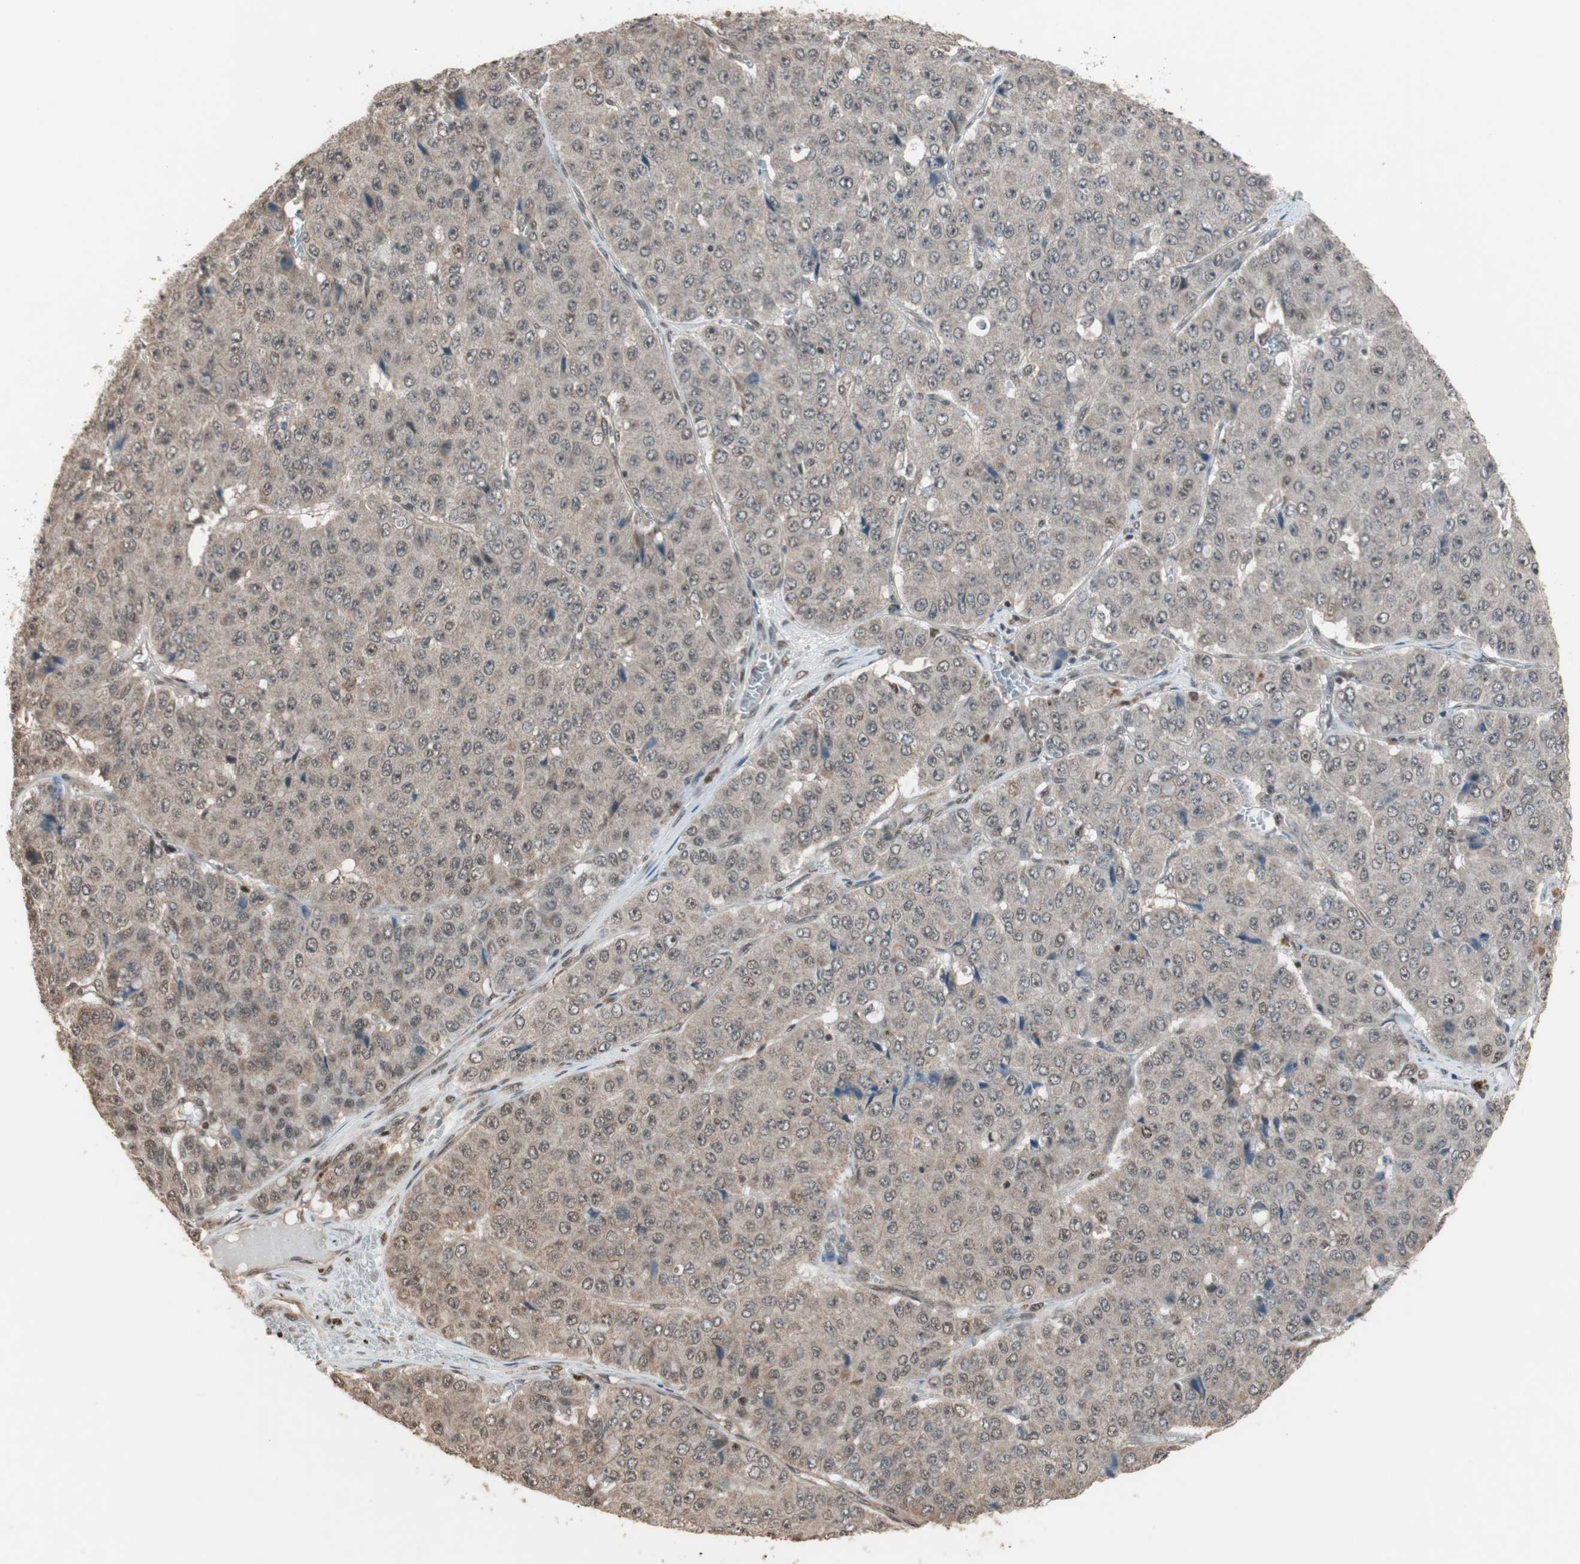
{"staining": {"intensity": "weak", "quantity": "<25%", "location": "cytoplasmic/membranous"}, "tissue": "pancreatic cancer", "cell_type": "Tumor cells", "image_type": "cancer", "snomed": [{"axis": "morphology", "description": "Adenocarcinoma, NOS"}, {"axis": "topography", "description": "Pancreas"}], "caption": "High power microscopy image of an immunohistochemistry micrograph of pancreatic cancer, revealing no significant staining in tumor cells.", "gene": "DRAP1", "patient": {"sex": "male", "age": 50}}